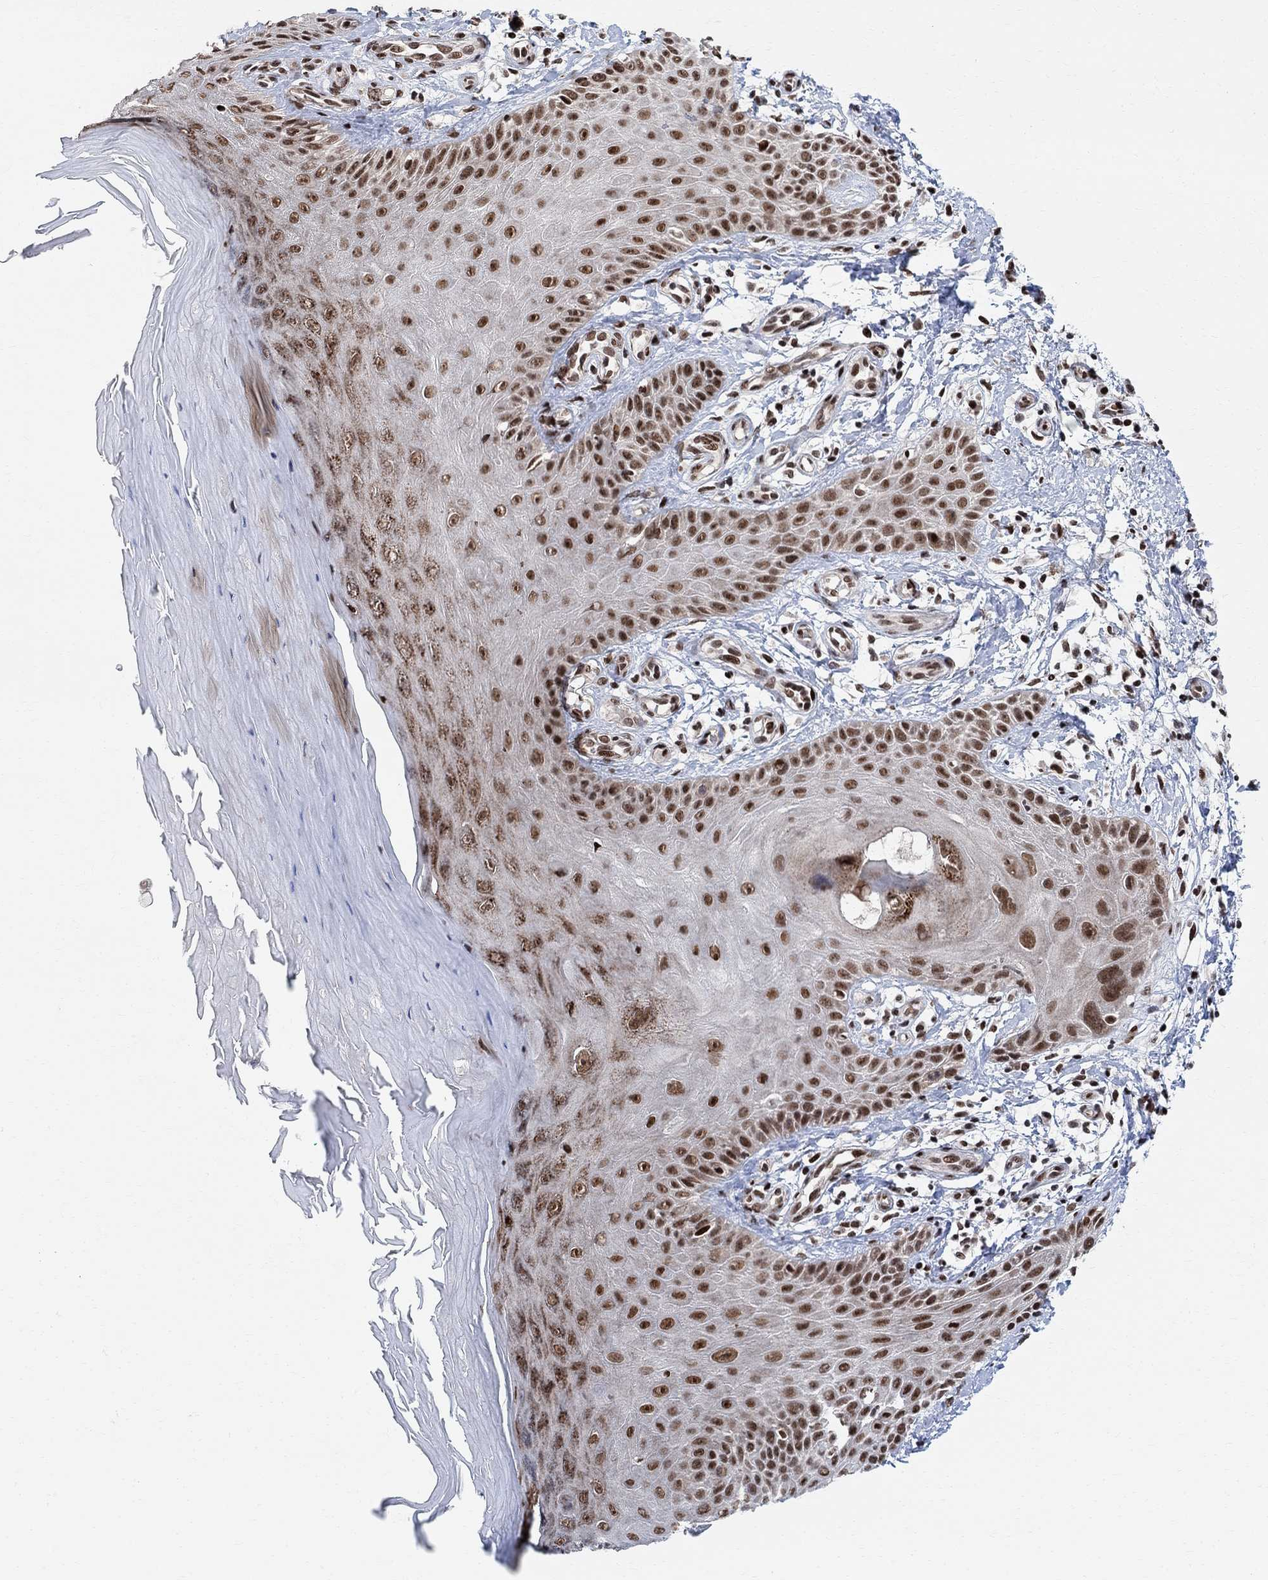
{"staining": {"intensity": "strong", "quantity": "<25%", "location": "nuclear"}, "tissue": "skin", "cell_type": "Fibroblasts", "image_type": "normal", "snomed": [{"axis": "morphology", "description": "Normal tissue, NOS"}, {"axis": "morphology", "description": "Inflammation, NOS"}, {"axis": "morphology", "description": "Fibrosis, NOS"}, {"axis": "topography", "description": "Skin"}], "caption": "This histopathology image reveals unremarkable skin stained with IHC to label a protein in brown. The nuclear of fibroblasts show strong positivity for the protein. Nuclei are counter-stained blue.", "gene": "E4F1", "patient": {"sex": "male", "age": 71}}